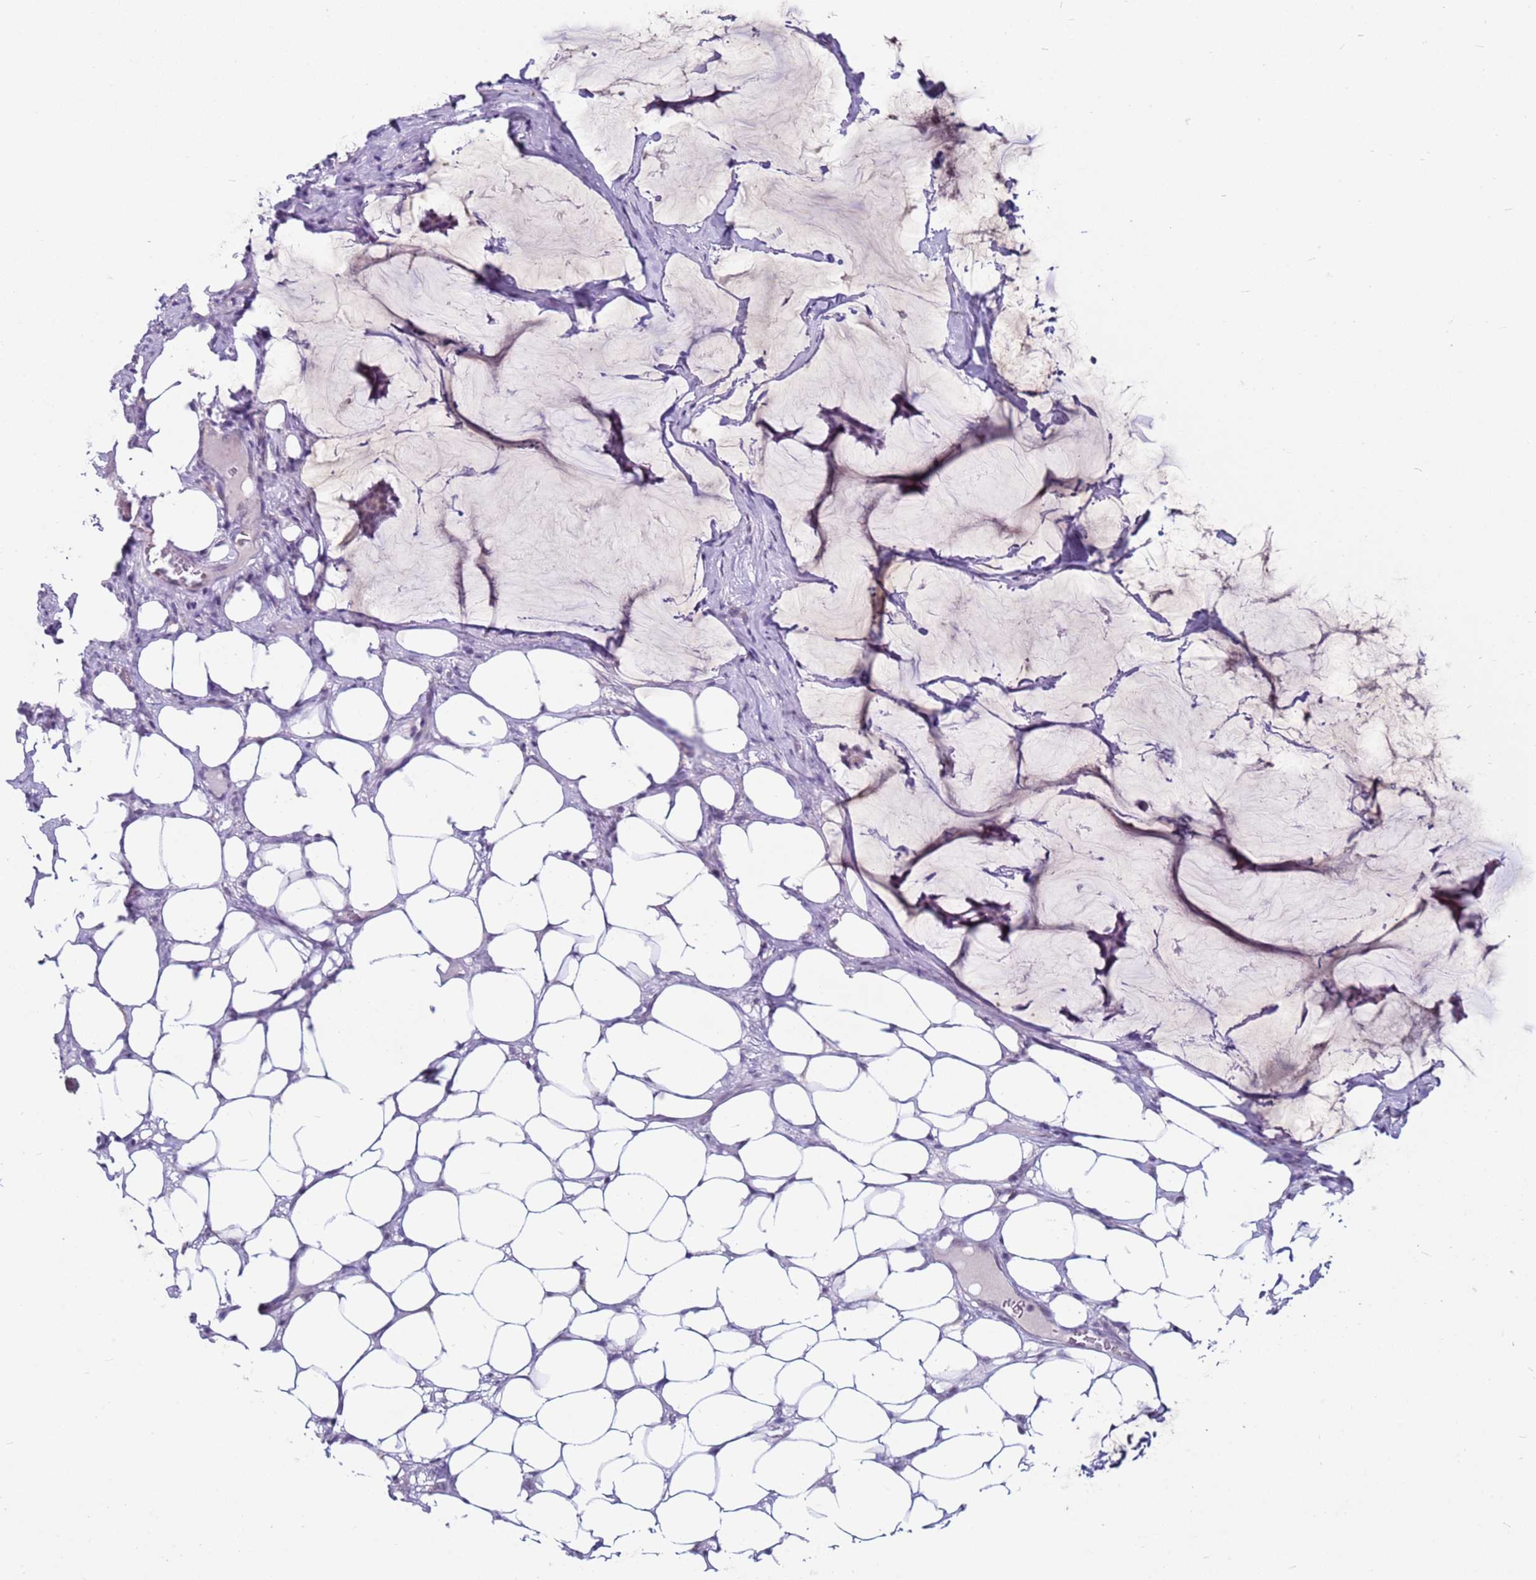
{"staining": {"intensity": "negative", "quantity": "none", "location": "none"}, "tissue": "breast cancer", "cell_type": "Tumor cells", "image_type": "cancer", "snomed": [{"axis": "morphology", "description": "Duct carcinoma"}, {"axis": "topography", "description": "Breast"}], "caption": "Immunohistochemistry of human breast cancer displays no staining in tumor cells.", "gene": "CDK2AP2", "patient": {"sex": "female", "age": 93}}